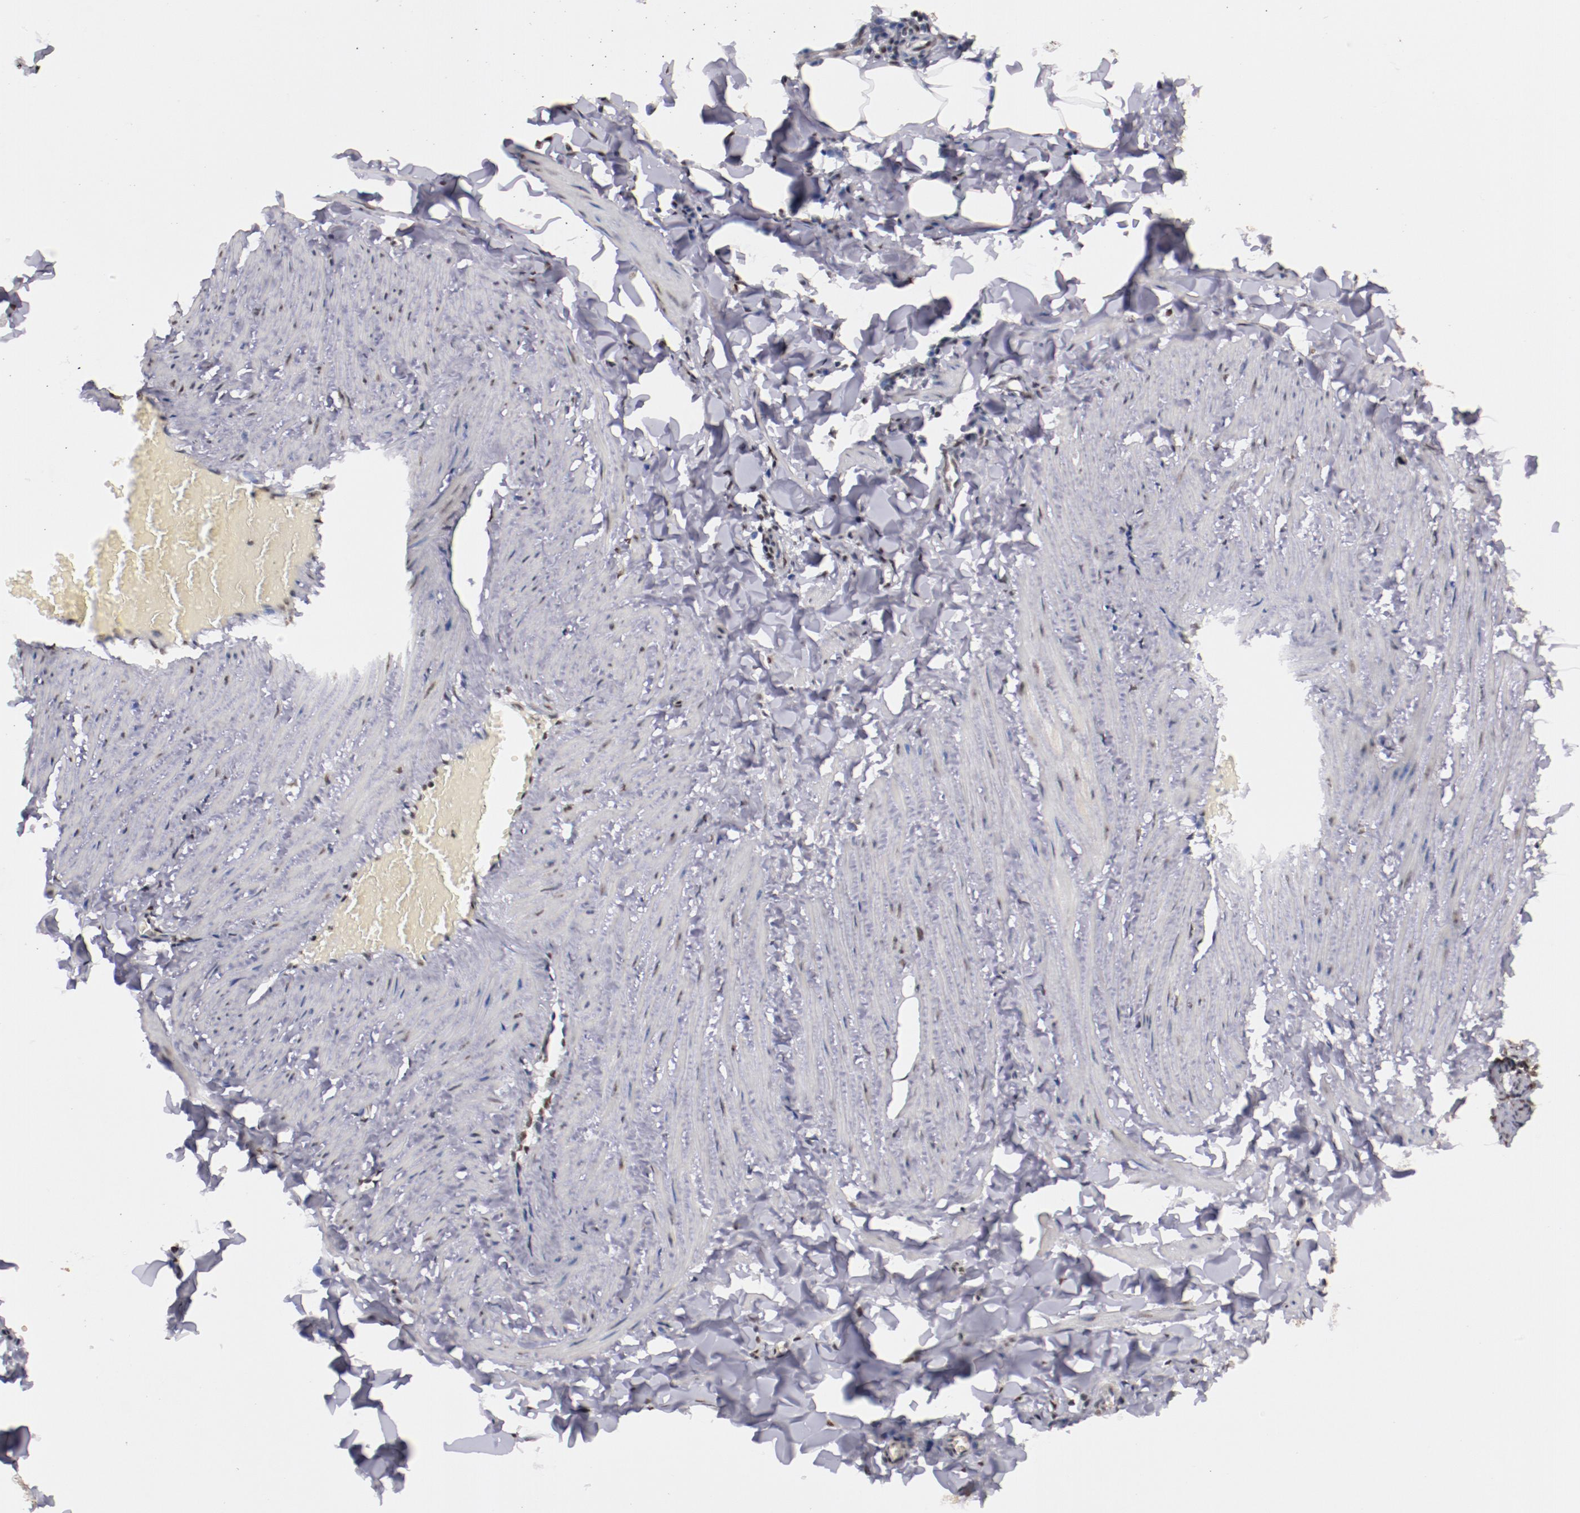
{"staining": {"intensity": "strong", "quantity": ">75%", "location": "nuclear"}, "tissue": "adipose tissue", "cell_type": "Adipocytes", "image_type": "normal", "snomed": [{"axis": "morphology", "description": "Normal tissue, NOS"}, {"axis": "topography", "description": "Vascular tissue"}], "caption": "Immunohistochemical staining of unremarkable adipose tissue demonstrates high levels of strong nuclear expression in about >75% of adipocytes.", "gene": "STAG2", "patient": {"sex": "male", "age": 41}}